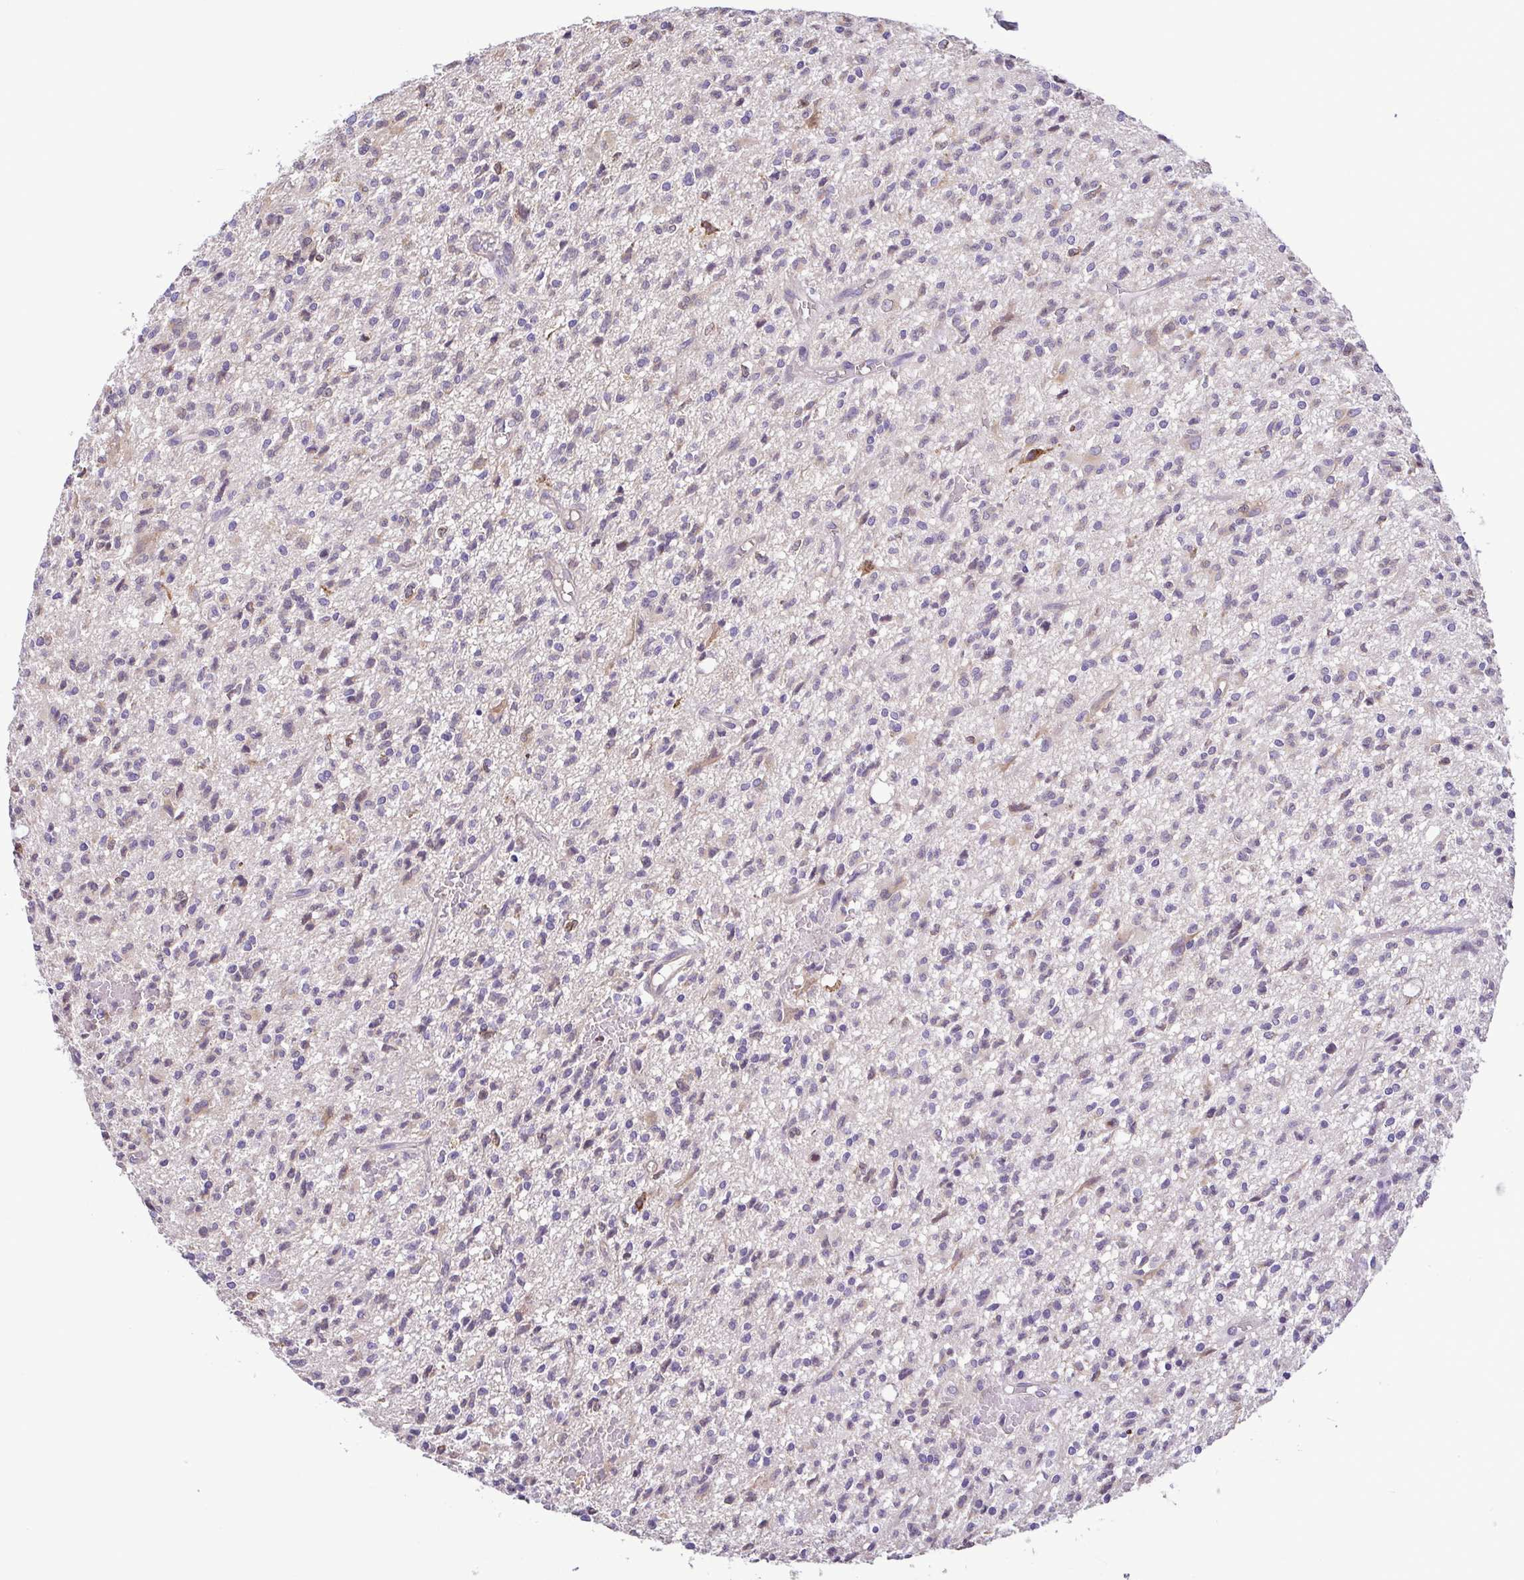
{"staining": {"intensity": "weak", "quantity": "<25%", "location": "cytoplasmic/membranous"}, "tissue": "glioma", "cell_type": "Tumor cells", "image_type": "cancer", "snomed": [{"axis": "morphology", "description": "Glioma, malignant, Low grade"}, {"axis": "topography", "description": "Brain"}], "caption": "This is a histopathology image of immunohistochemistry staining of malignant glioma (low-grade), which shows no expression in tumor cells.", "gene": "MYL10", "patient": {"sex": "male", "age": 64}}